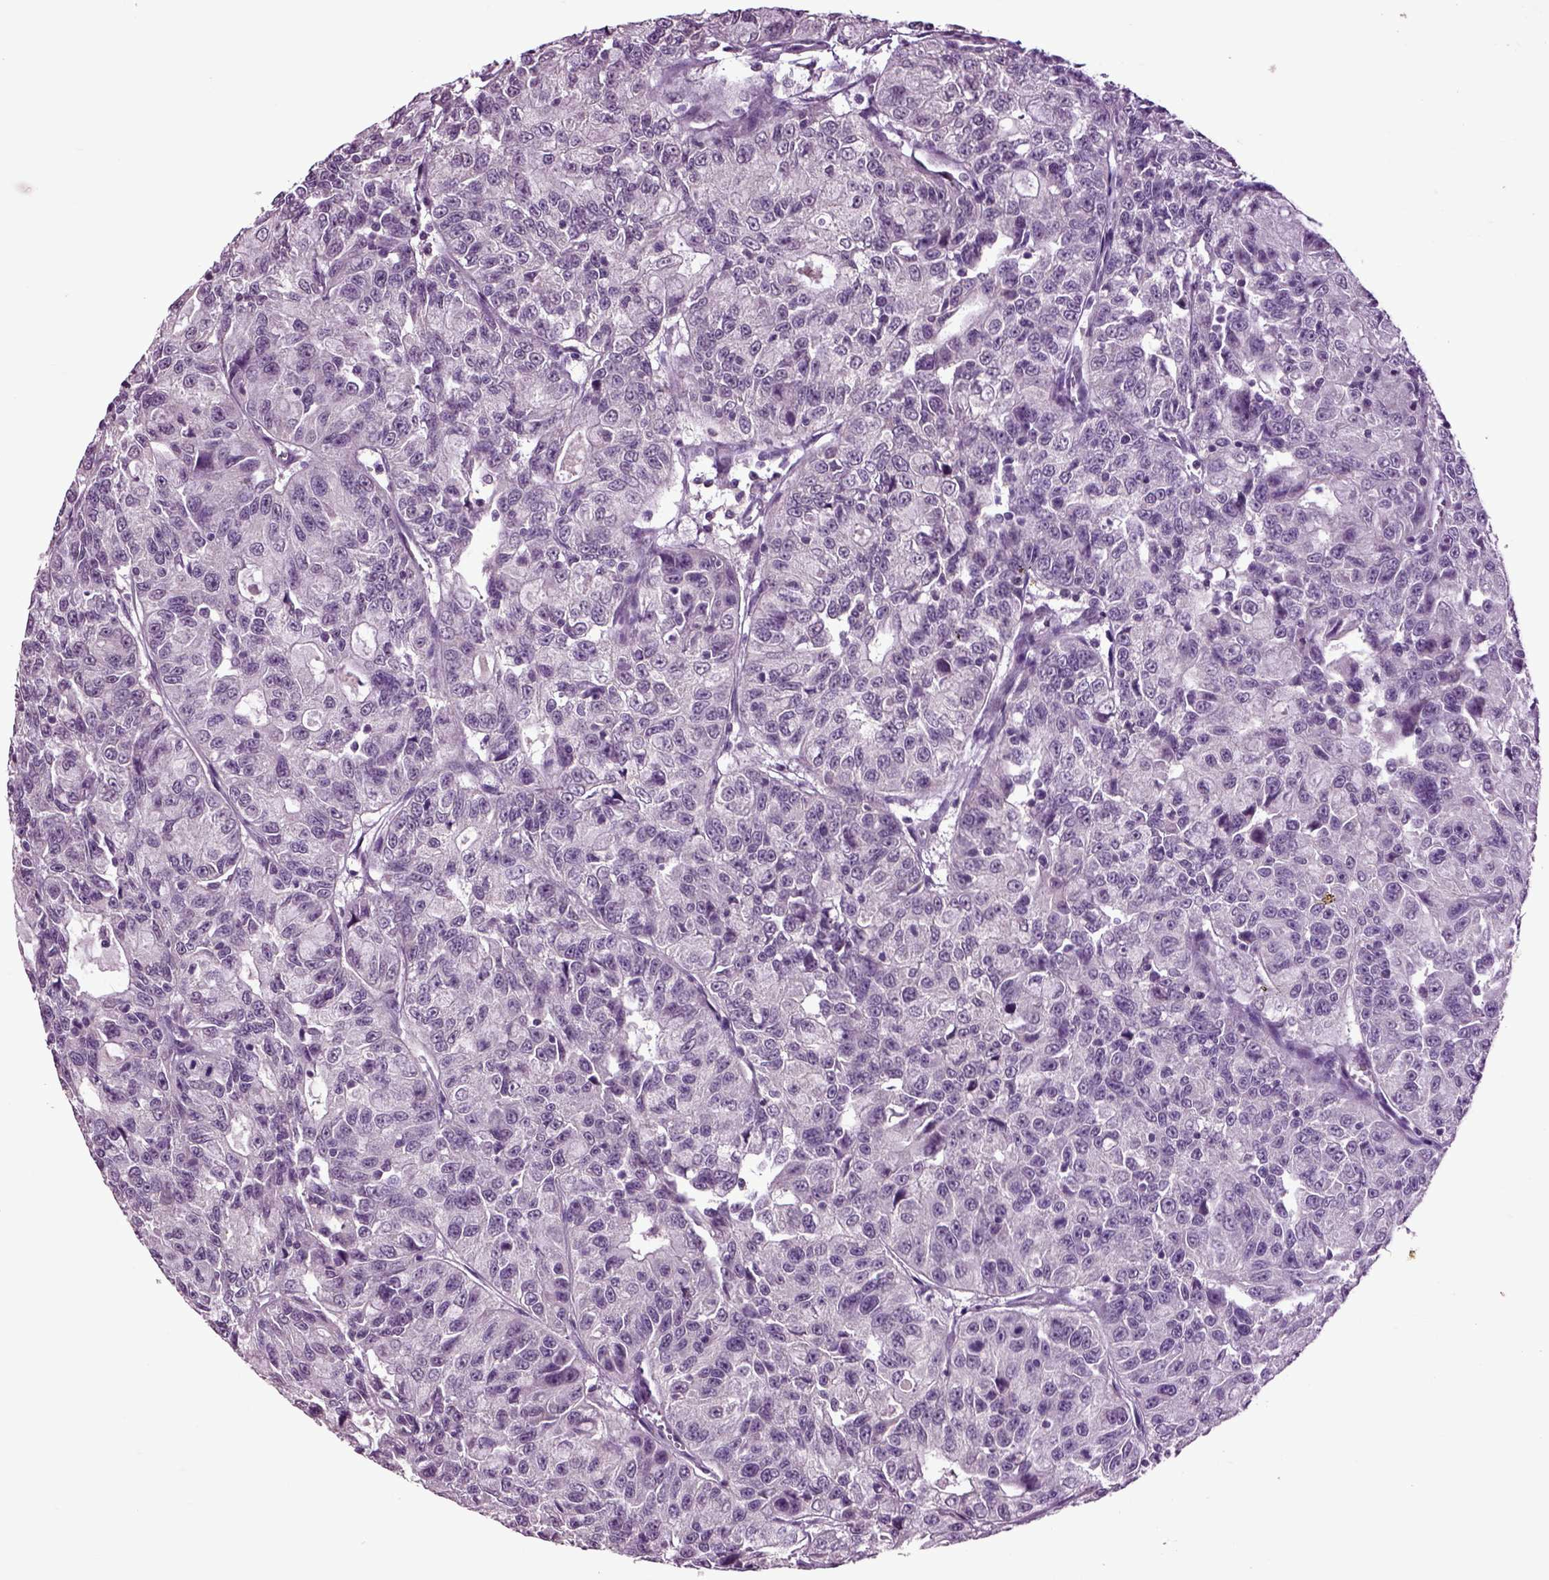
{"staining": {"intensity": "negative", "quantity": "none", "location": "none"}, "tissue": "urothelial cancer", "cell_type": "Tumor cells", "image_type": "cancer", "snomed": [{"axis": "morphology", "description": "Urothelial carcinoma, NOS"}, {"axis": "morphology", "description": "Urothelial carcinoma, High grade"}, {"axis": "topography", "description": "Urinary bladder"}], "caption": "An image of human urothelial cancer is negative for staining in tumor cells. (Brightfield microscopy of DAB immunohistochemistry at high magnification).", "gene": "CRHR1", "patient": {"sex": "female", "age": 73}}